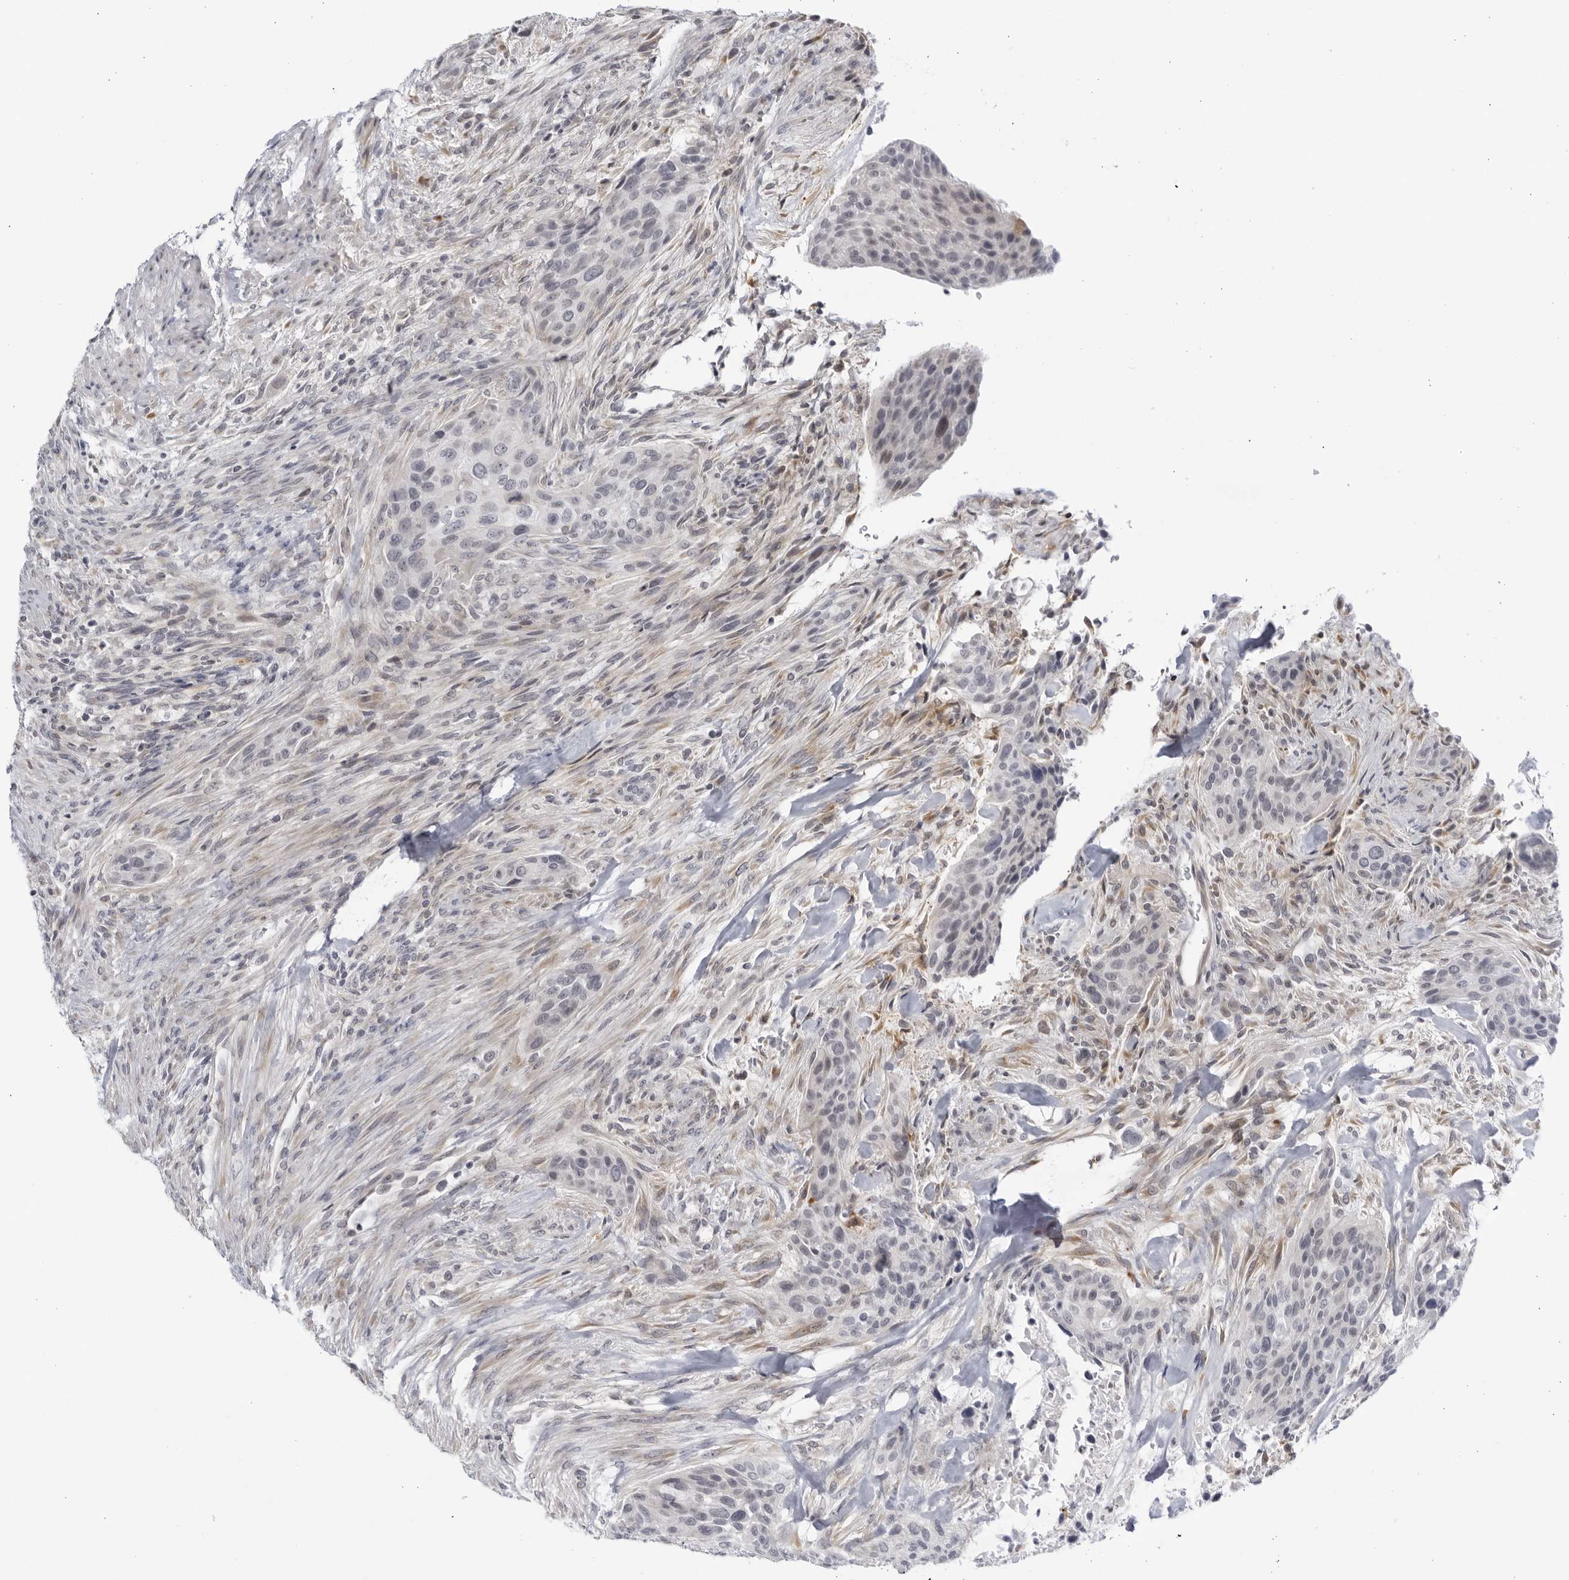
{"staining": {"intensity": "negative", "quantity": "none", "location": "none"}, "tissue": "urothelial cancer", "cell_type": "Tumor cells", "image_type": "cancer", "snomed": [{"axis": "morphology", "description": "Urothelial carcinoma, High grade"}, {"axis": "topography", "description": "Urinary bladder"}], "caption": "Tumor cells show no significant protein staining in urothelial cancer.", "gene": "CNBD1", "patient": {"sex": "male", "age": 35}}